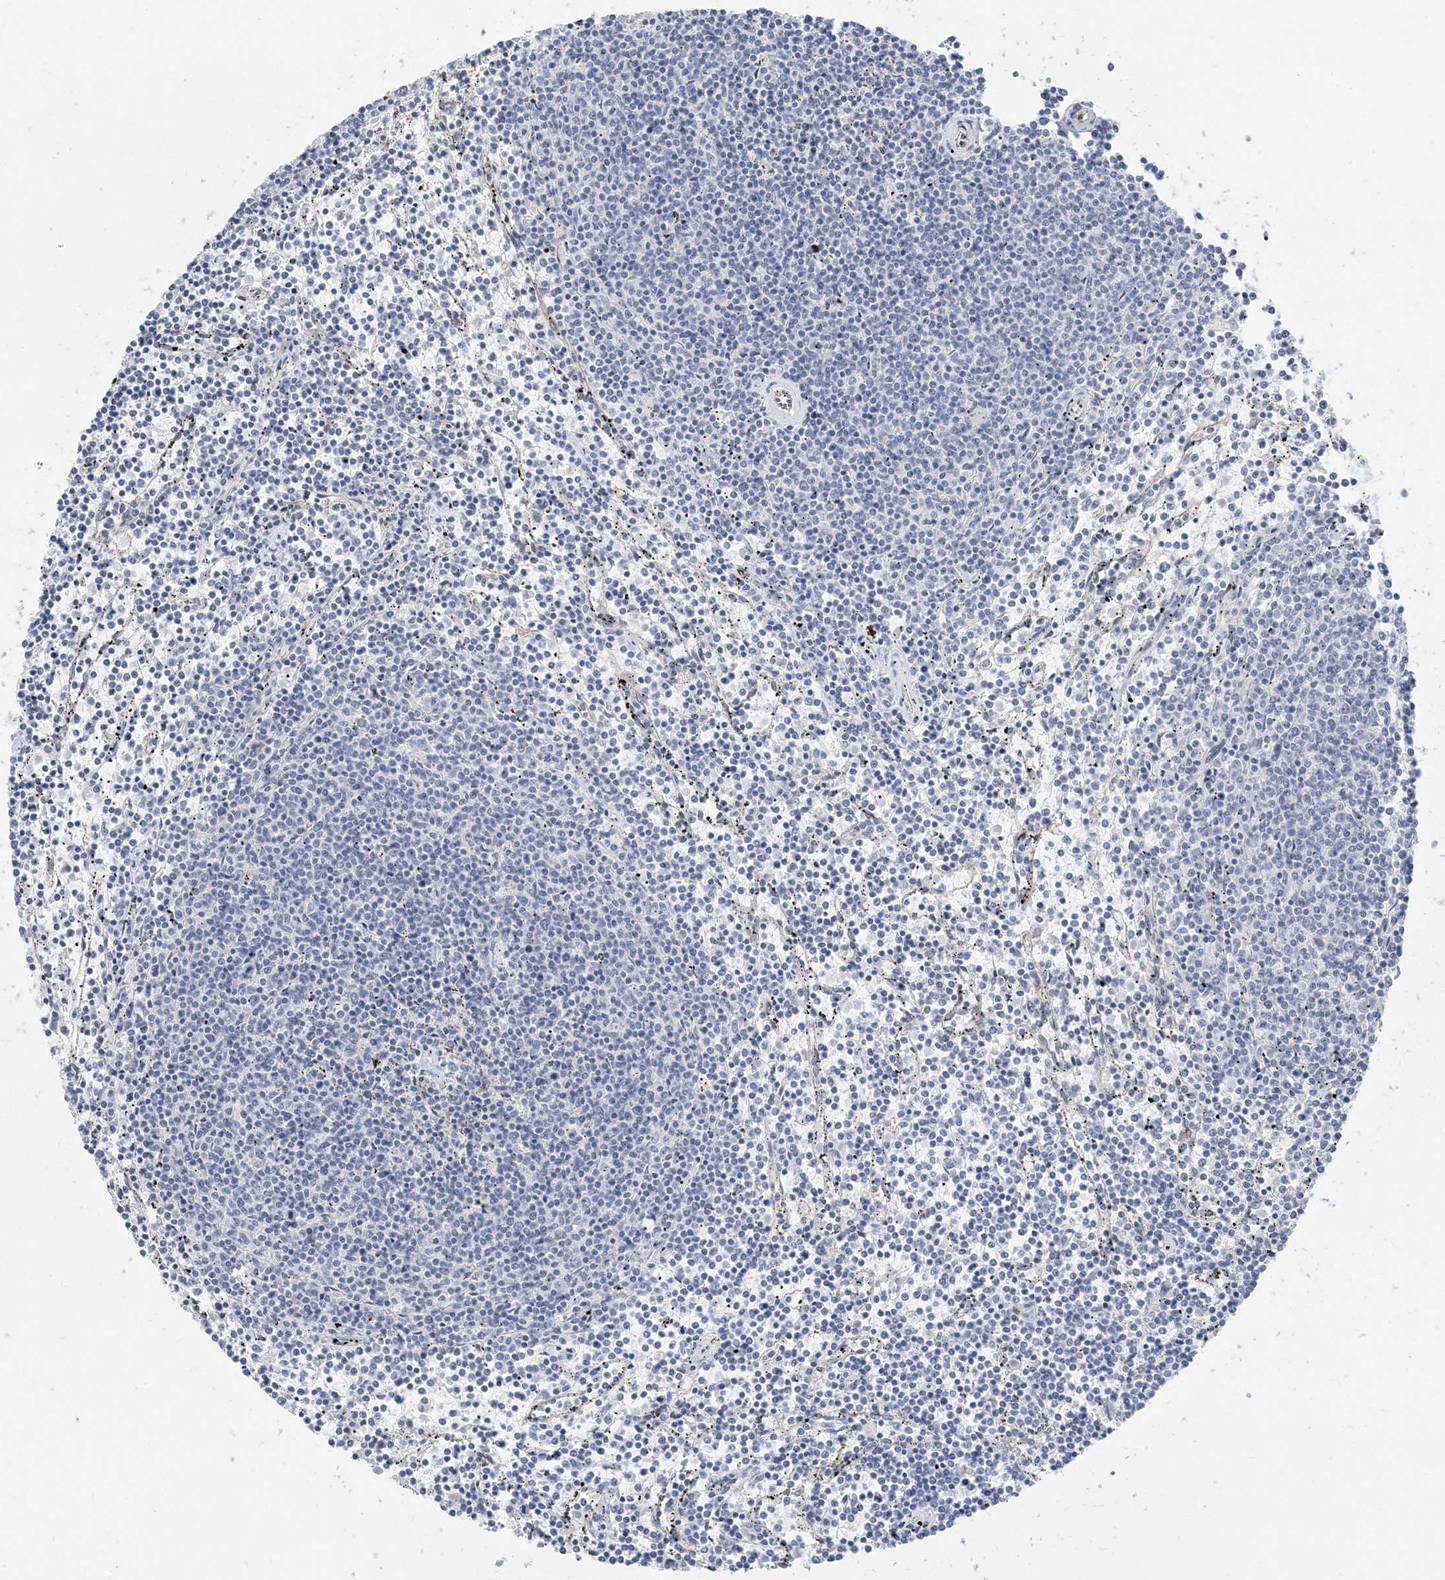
{"staining": {"intensity": "negative", "quantity": "none", "location": "none"}, "tissue": "lymphoma", "cell_type": "Tumor cells", "image_type": "cancer", "snomed": [{"axis": "morphology", "description": "Malignant lymphoma, non-Hodgkin's type, Low grade"}, {"axis": "topography", "description": "Spleen"}], "caption": "IHC histopathology image of neoplastic tissue: human lymphoma stained with DAB (3,3'-diaminobenzidine) reveals no significant protein positivity in tumor cells.", "gene": "IL36B", "patient": {"sex": "female", "age": 50}}